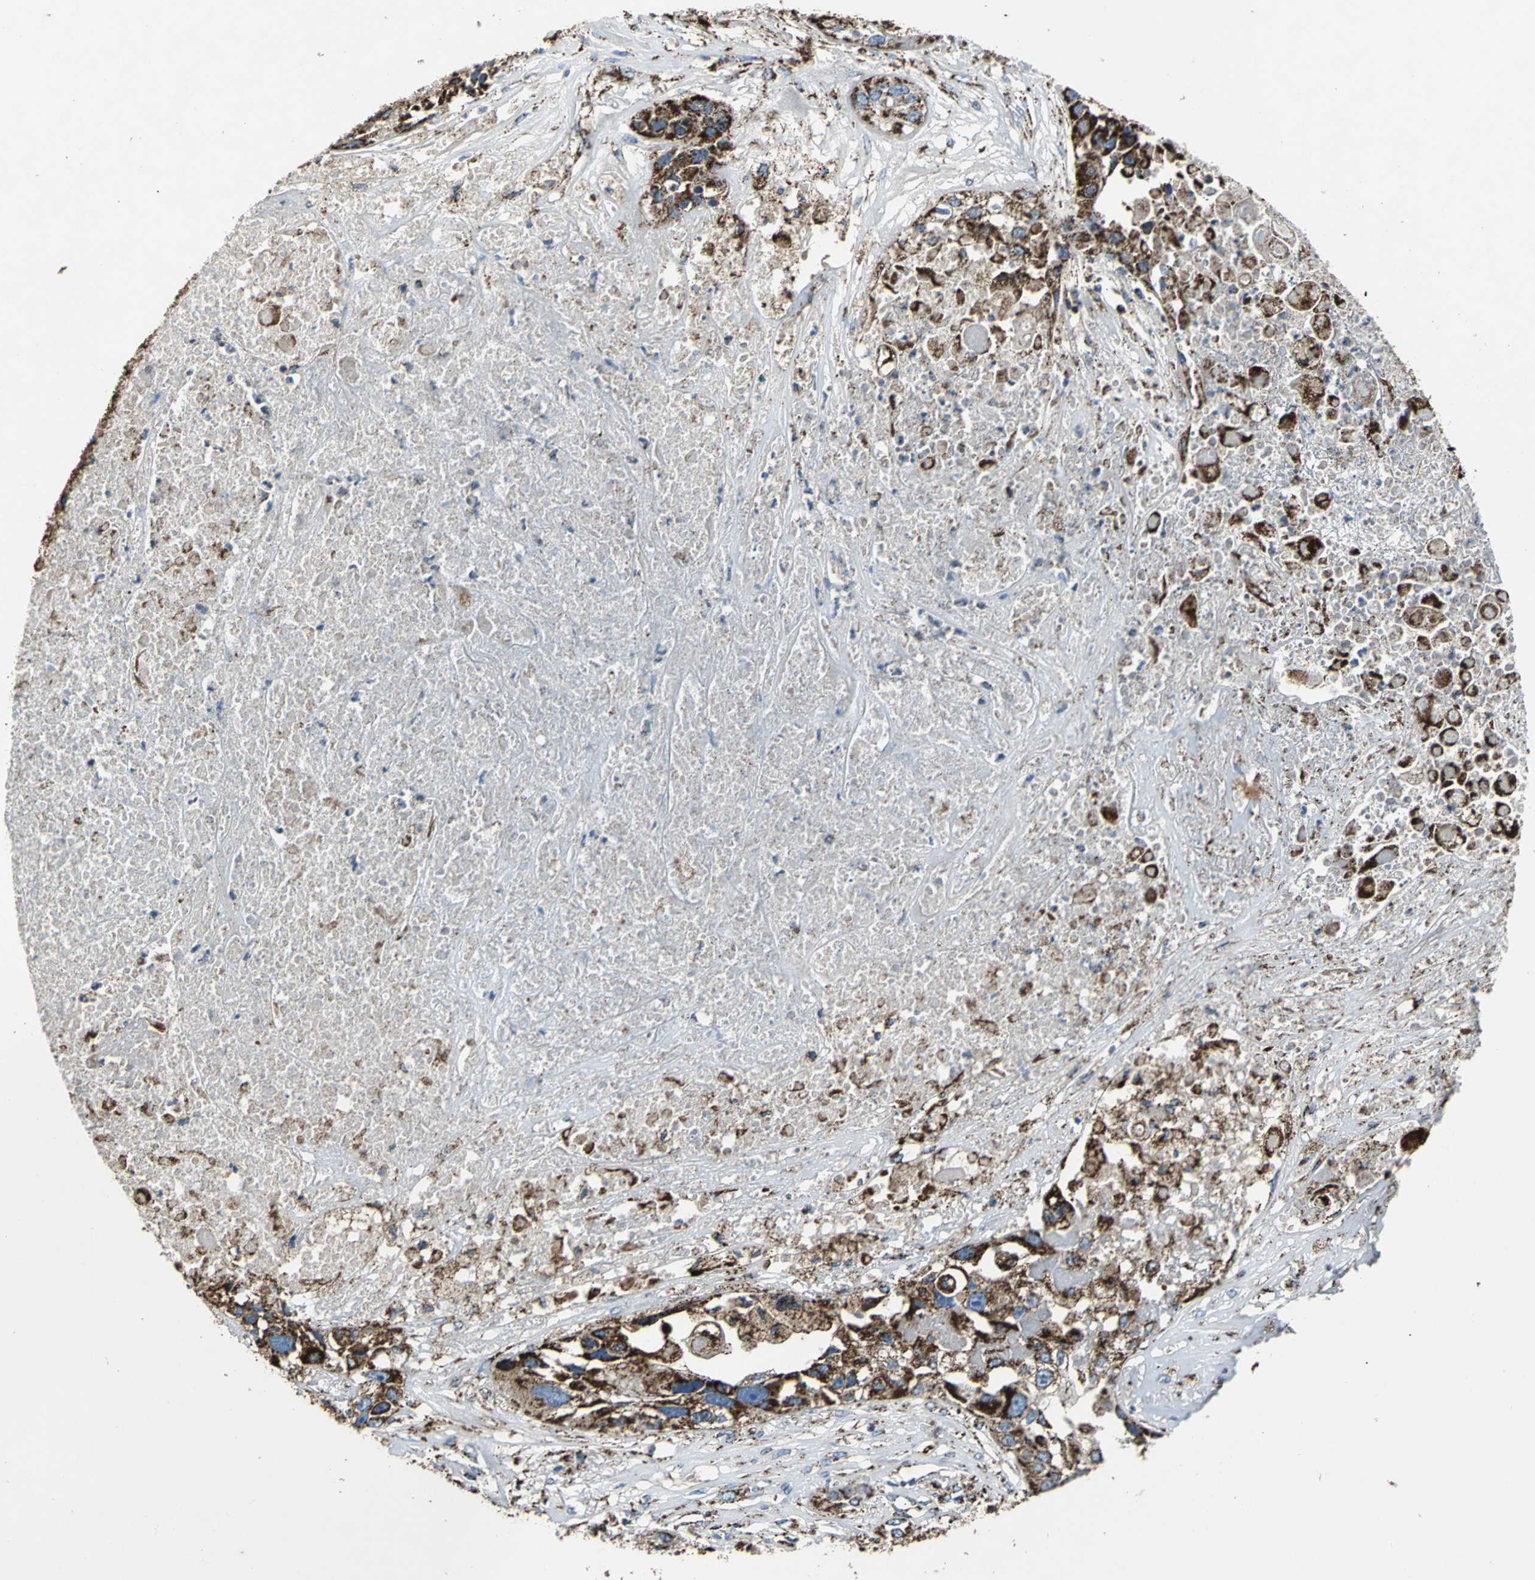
{"staining": {"intensity": "strong", "quantity": ">75%", "location": "cytoplasmic/membranous"}, "tissue": "lung cancer", "cell_type": "Tumor cells", "image_type": "cancer", "snomed": [{"axis": "morphology", "description": "Squamous cell carcinoma, NOS"}, {"axis": "topography", "description": "Lung"}], "caption": "The image exhibits a brown stain indicating the presence of a protein in the cytoplasmic/membranous of tumor cells in lung squamous cell carcinoma. (DAB (3,3'-diaminobenzidine) = brown stain, brightfield microscopy at high magnification).", "gene": "ECH1", "patient": {"sex": "male", "age": 71}}